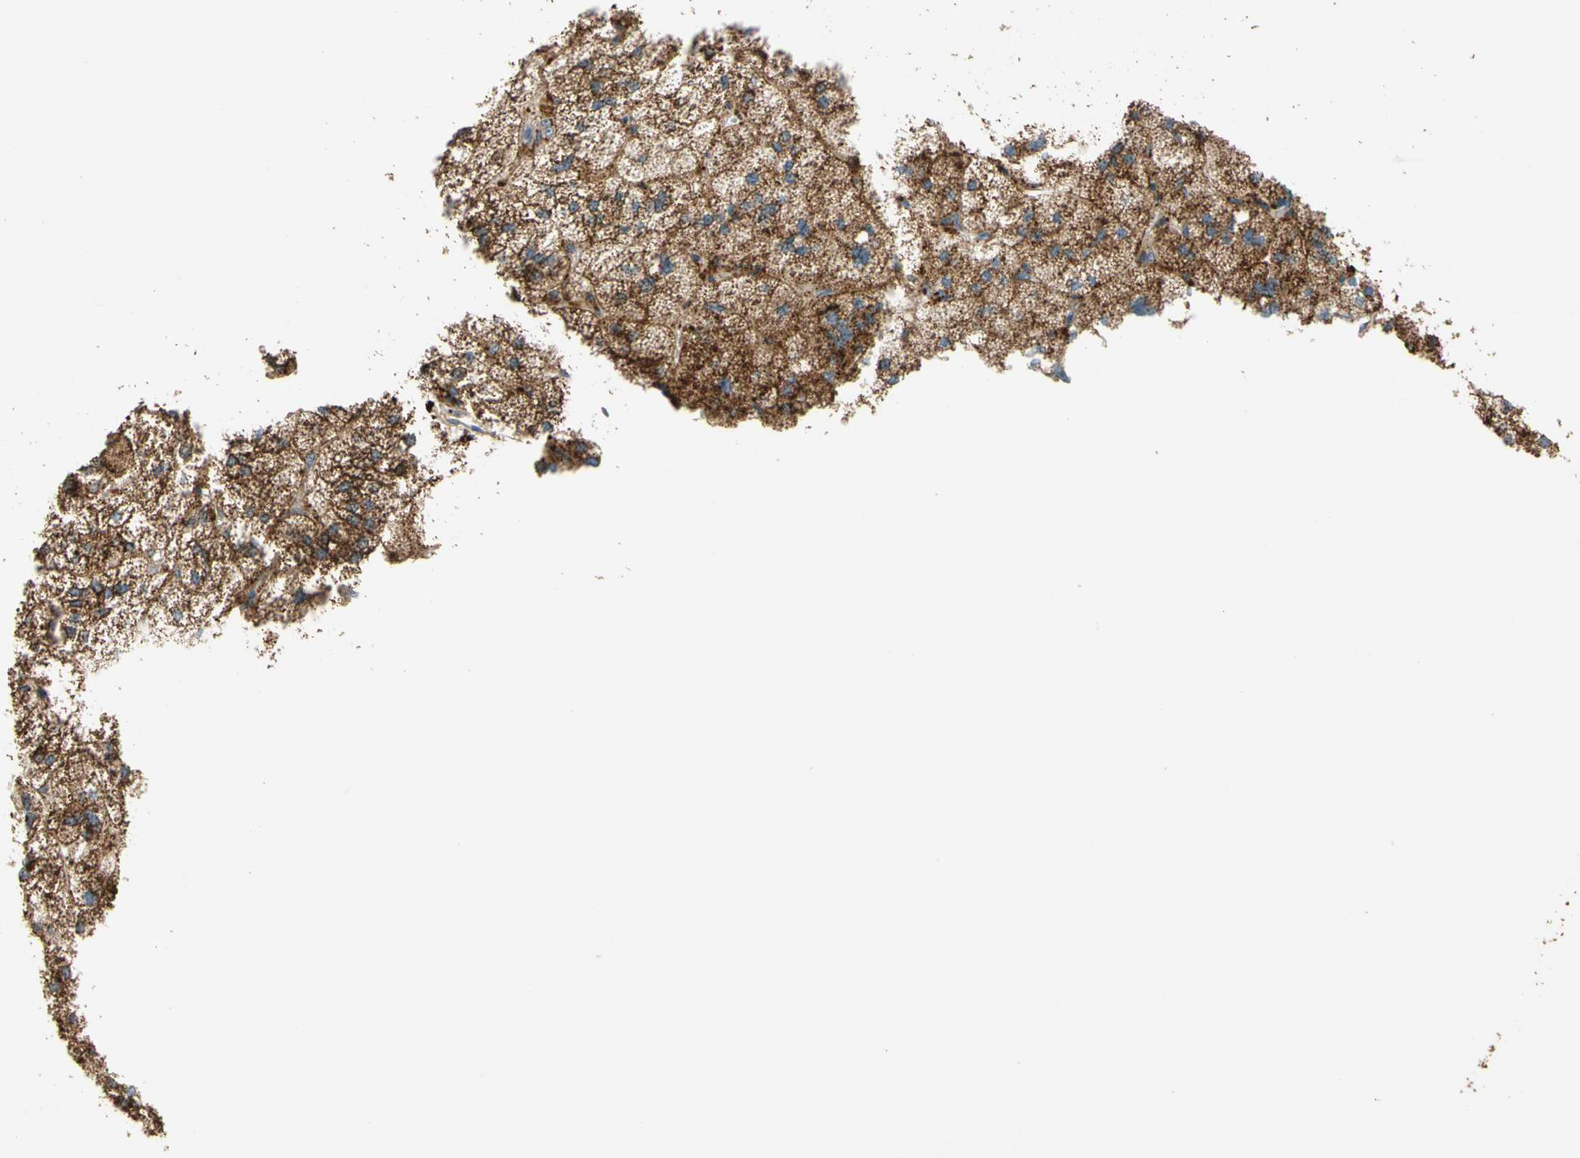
{"staining": {"intensity": "moderate", "quantity": ">75%", "location": "cytoplasmic/membranous"}, "tissue": "adrenal gland", "cell_type": "Glandular cells", "image_type": "normal", "snomed": [{"axis": "morphology", "description": "Normal tissue, NOS"}, {"axis": "topography", "description": "Adrenal gland"}], "caption": "A brown stain highlights moderate cytoplasmic/membranous expression of a protein in glandular cells of normal adrenal gland.", "gene": "GM2A", "patient": {"sex": "female", "age": 60}}